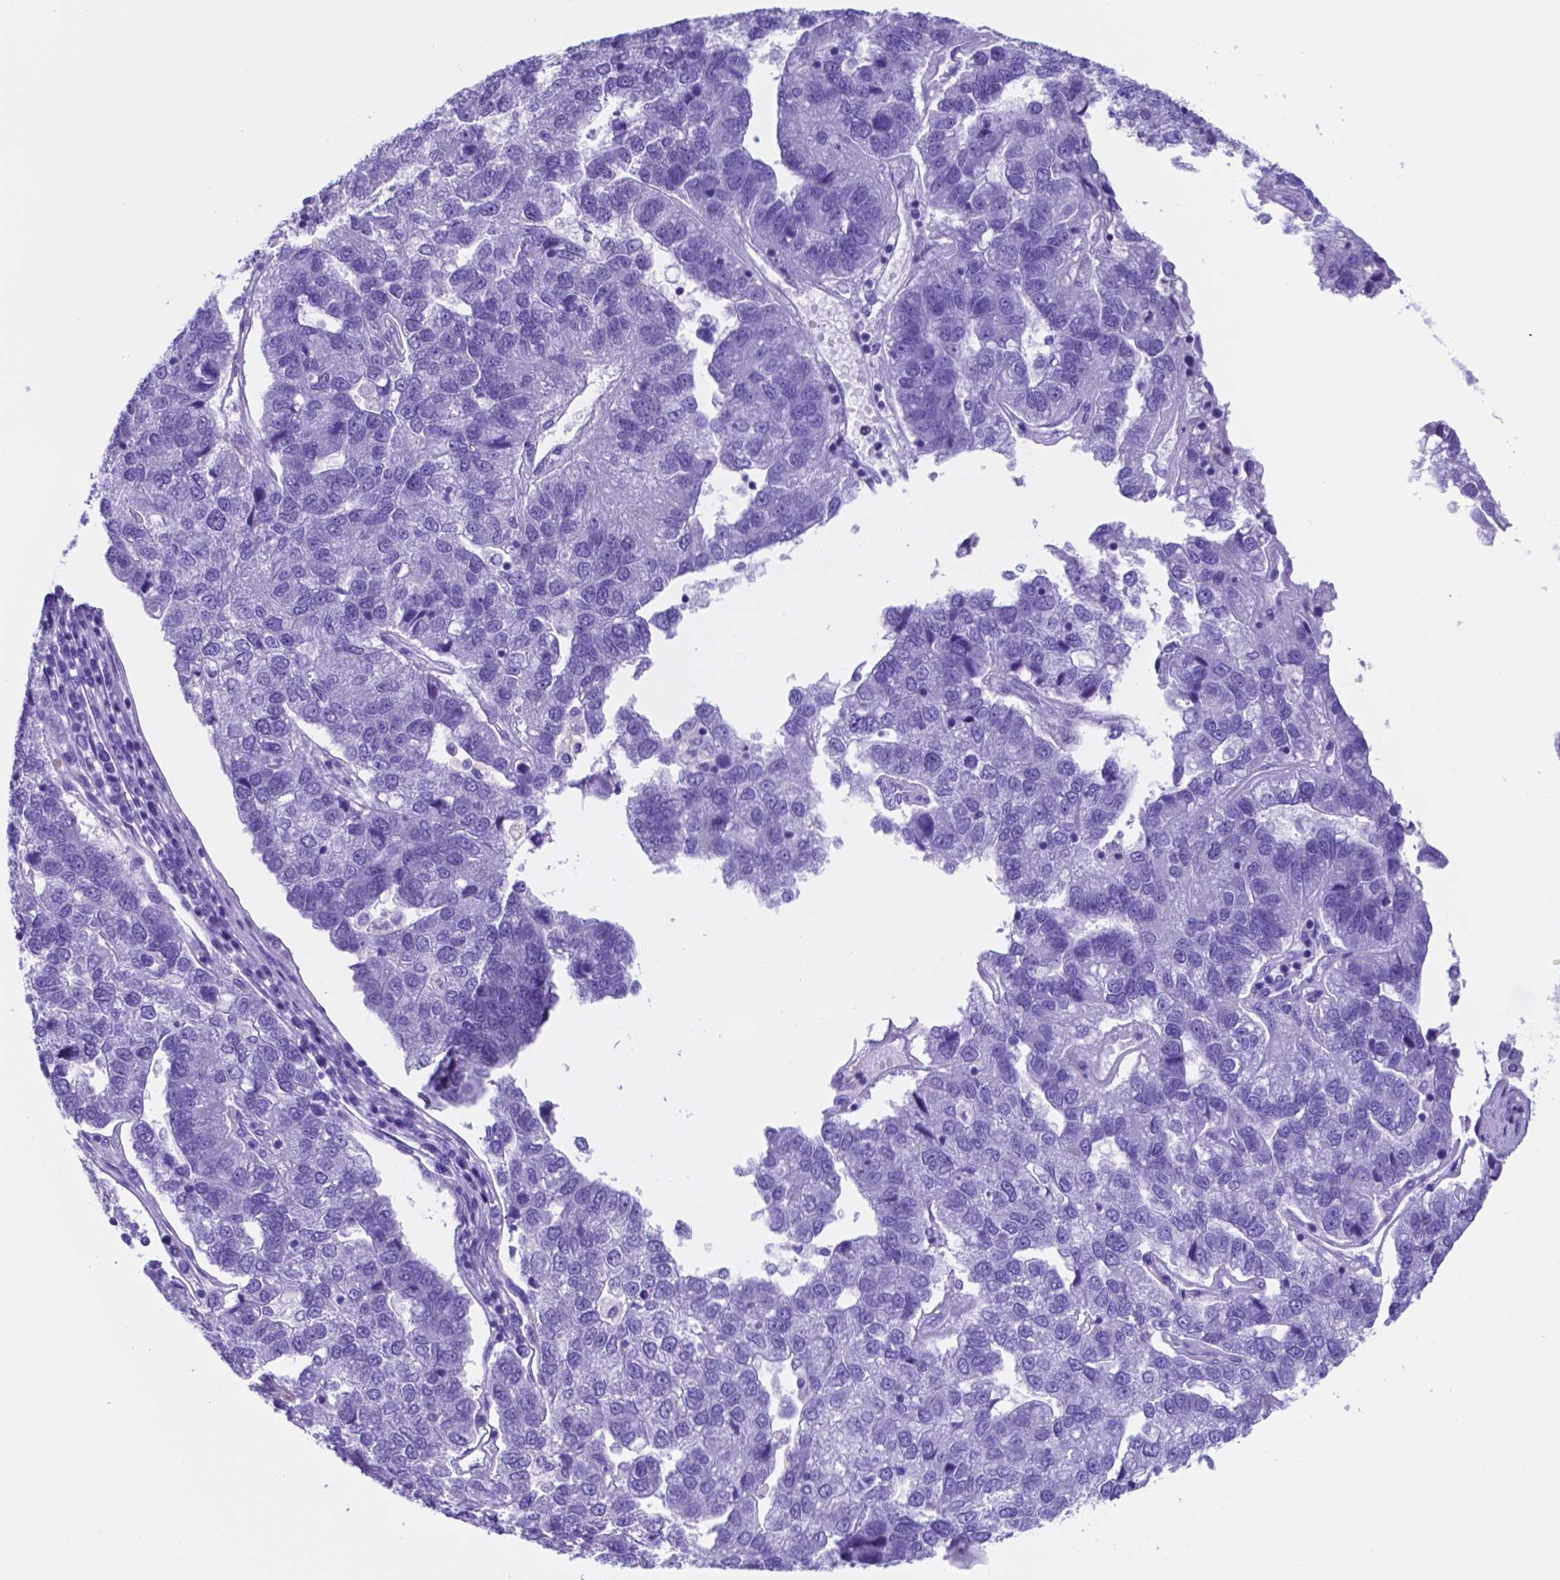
{"staining": {"intensity": "negative", "quantity": "none", "location": "none"}, "tissue": "pancreatic cancer", "cell_type": "Tumor cells", "image_type": "cancer", "snomed": [{"axis": "morphology", "description": "Adenocarcinoma, NOS"}, {"axis": "topography", "description": "Pancreas"}], "caption": "An immunohistochemistry micrograph of pancreatic adenocarcinoma is shown. There is no staining in tumor cells of pancreatic adenocarcinoma.", "gene": "DNAAF8", "patient": {"sex": "female", "age": 61}}